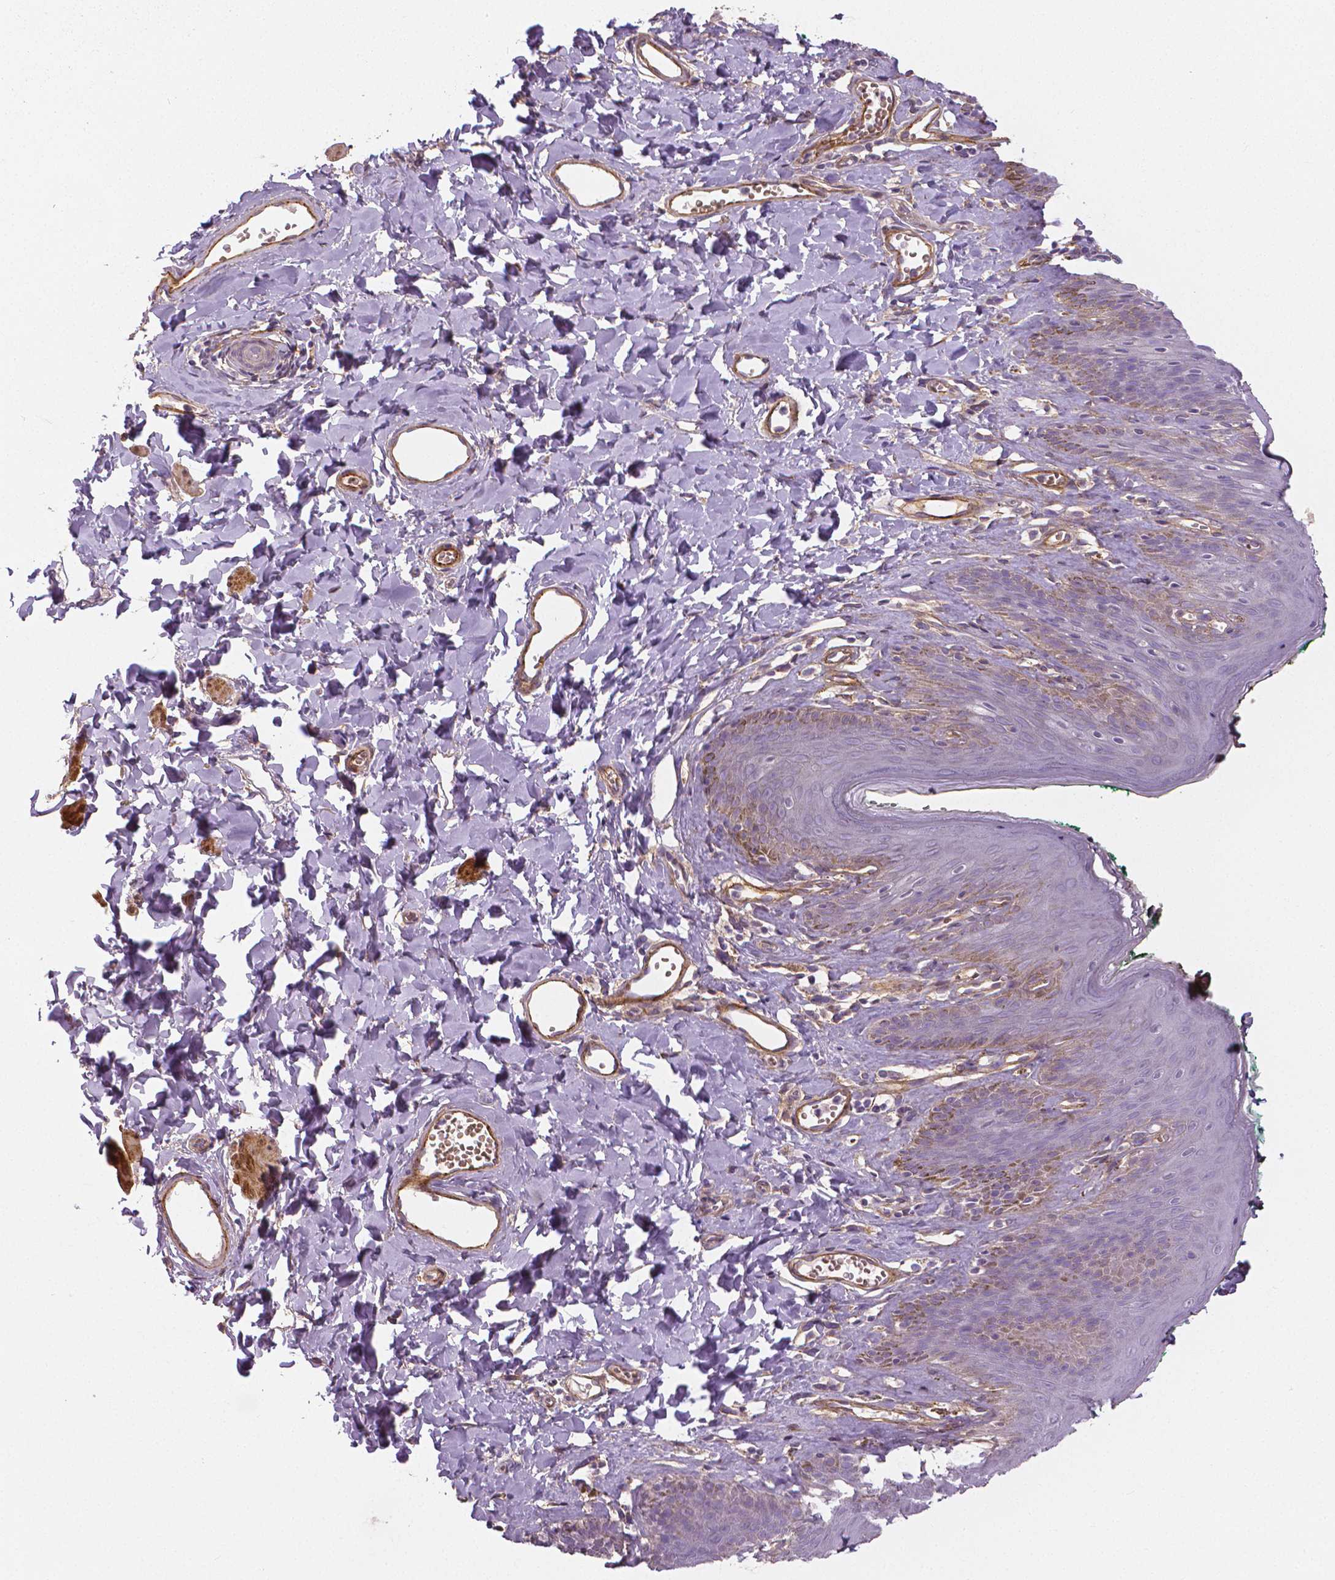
{"staining": {"intensity": "moderate", "quantity": "<25%", "location": "cytoplasmic/membranous"}, "tissue": "skin", "cell_type": "Epidermal cells", "image_type": "normal", "snomed": [{"axis": "morphology", "description": "Normal tissue, NOS"}, {"axis": "topography", "description": "Vulva"}, {"axis": "topography", "description": "Peripheral nerve tissue"}], "caption": "Immunohistochemical staining of benign skin exhibits <25% levels of moderate cytoplasmic/membranous protein positivity in approximately <25% of epidermal cells.", "gene": "FLT1", "patient": {"sex": "female", "age": 66}}